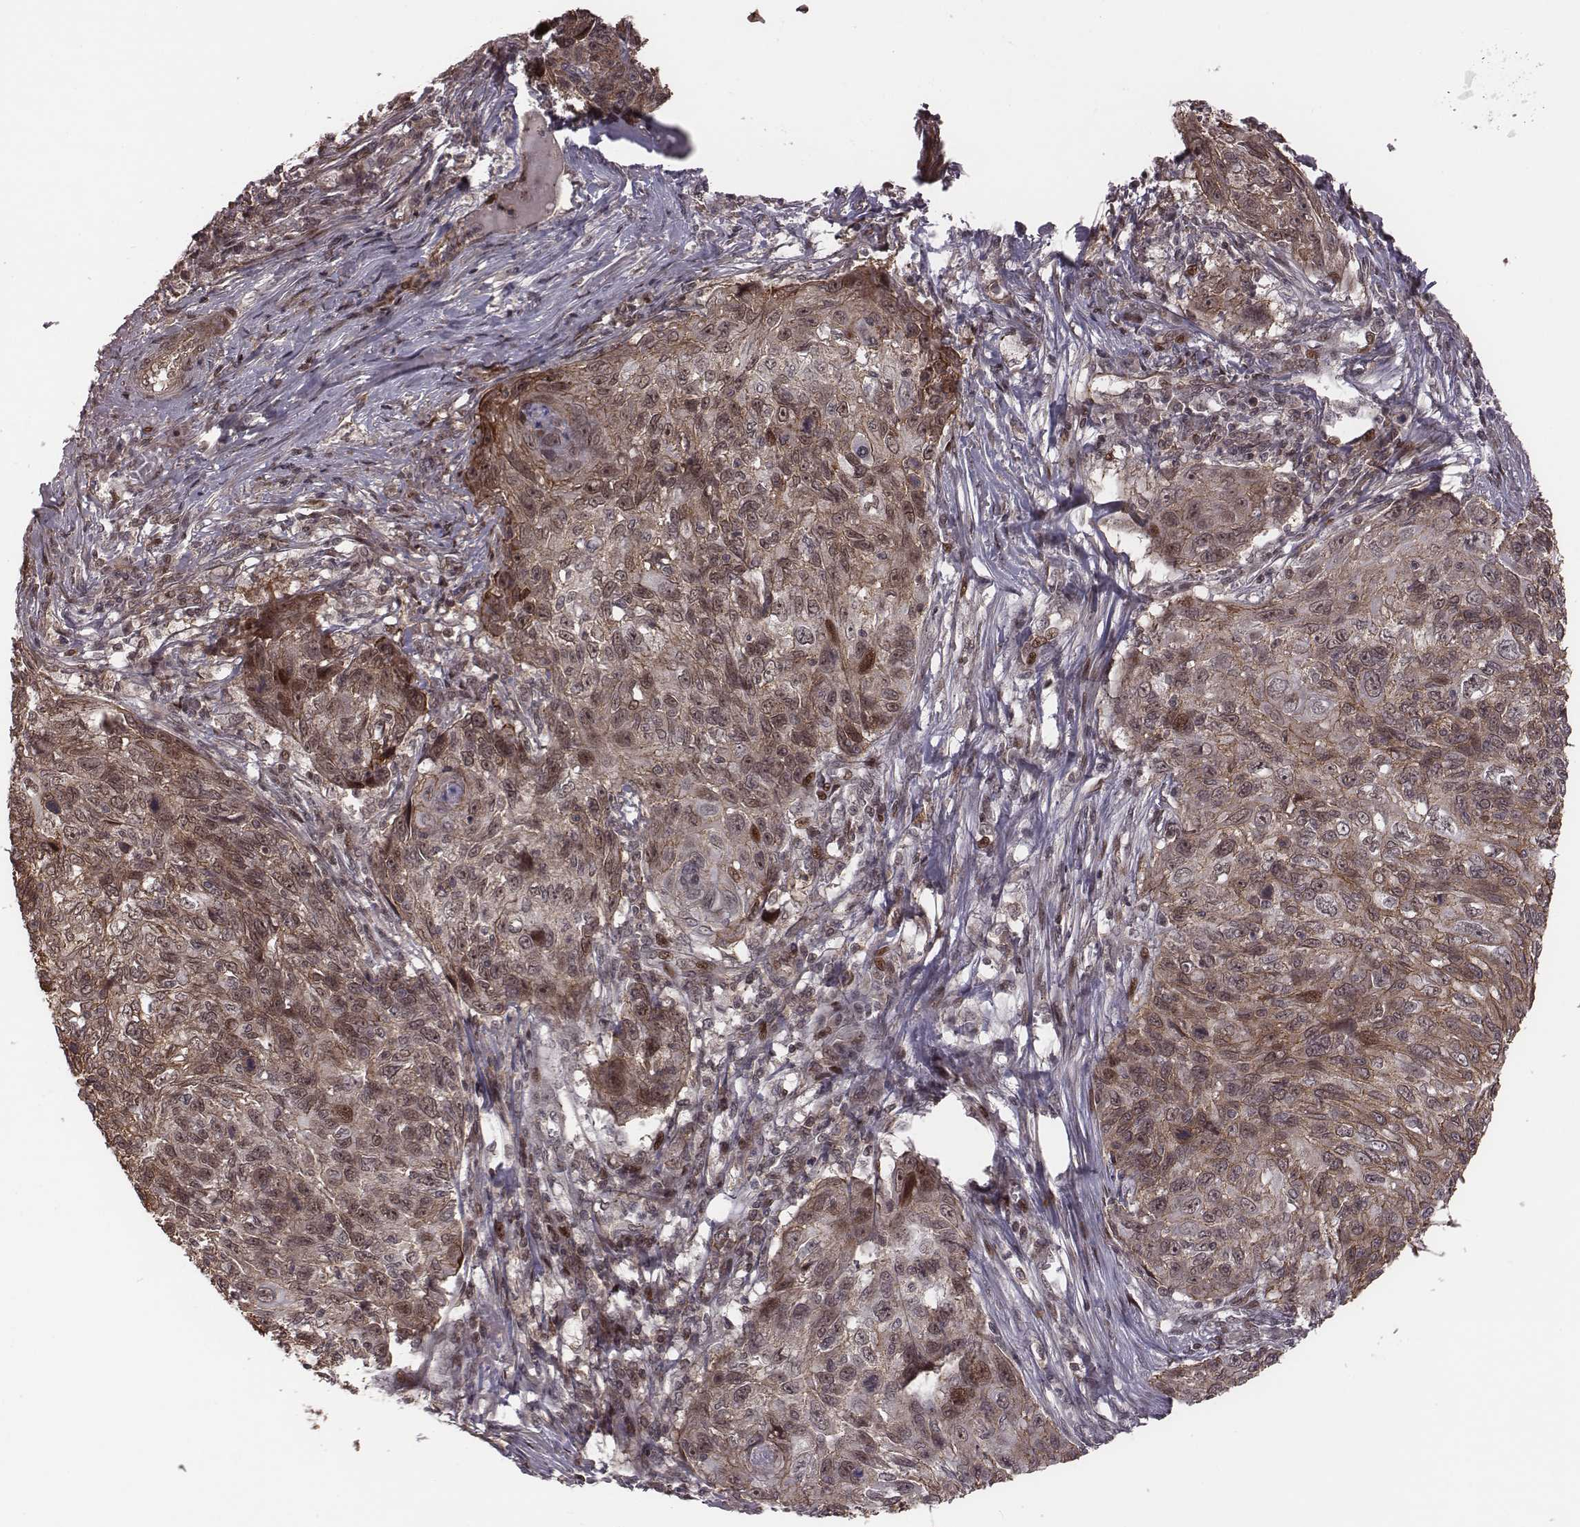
{"staining": {"intensity": "weak", "quantity": ">75%", "location": "cytoplasmic/membranous,nuclear"}, "tissue": "skin cancer", "cell_type": "Tumor cells", "image_type": "cancer", "snomed": [{"axis": "morphology", "description": "Squamous cell carcinoma, NOS"}, {"axis": "topography", "description": "Skin"}], "caption": "DAB immunohistochemical staining of human skin squamous cell carcinoma displays weak cytoplasmic/membranous and nuclear protein staining in approximately >75% of tumor cells.", "gene": "RPL3", "patient": {"sex": "male", "age": 92}}